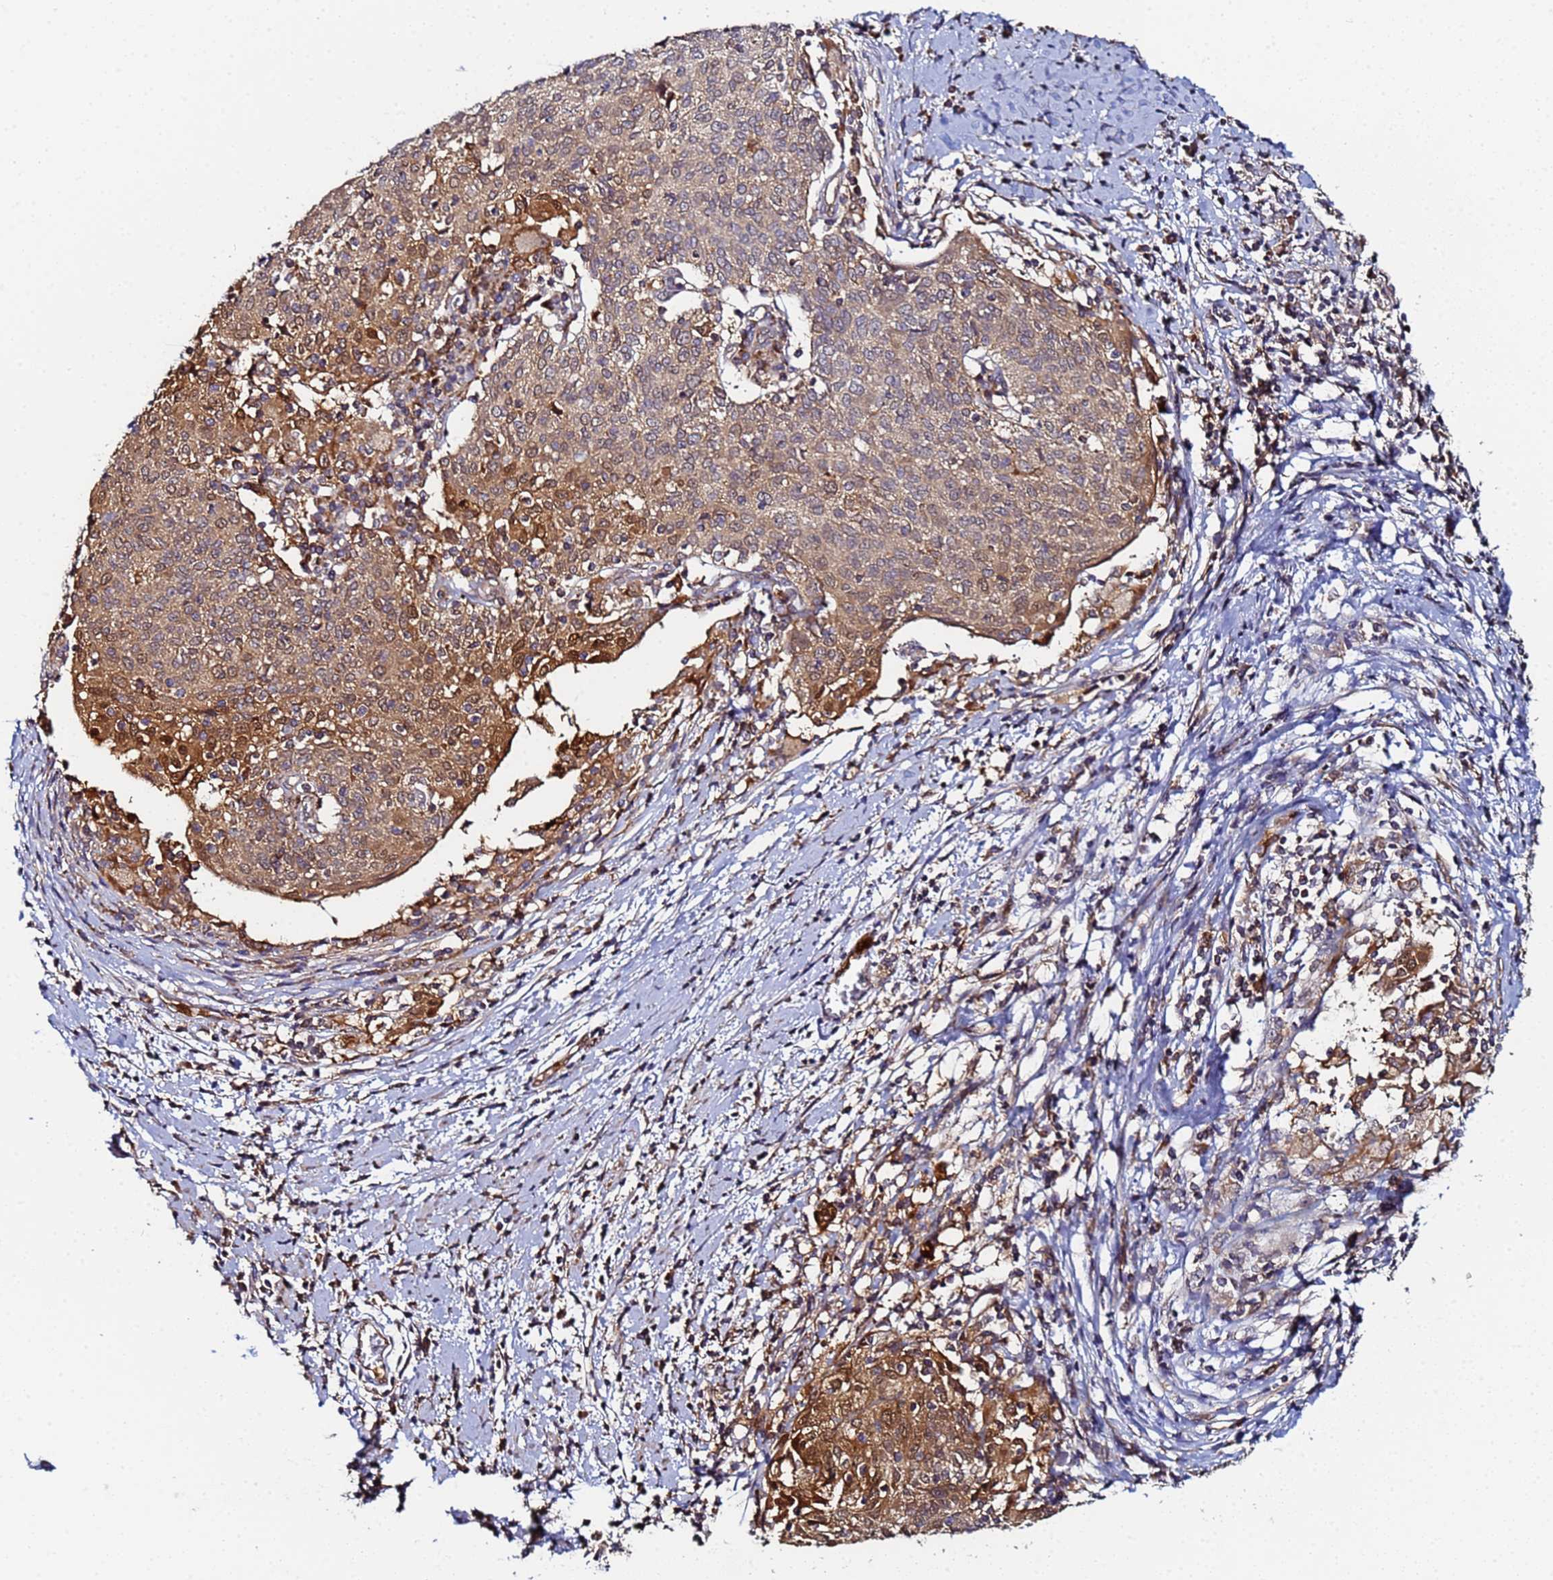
{"staining": {"intensity": "moderate", "quantity": ">75%", "location": "cytoplasmic/membranous,nuclear"}, "tissue": "cervical cancer", "cell_type": "Tumor cells", "image_type": "cancer", "snomed": [{"axis": "morphology", "description": "Squamous cell carcinoma, NOS"}, {"axis": "topography", "description": "Cervix"}], "caption": "A medium amount of moderate cytoplasmic/membranous and nuclear positivity is seen in approximately >75% of tumor cells in cervical cancer (squamous cell carcinoma) tissue.", "gene": "CCDC127", "patient": {"sex": "female", "age": 52}}